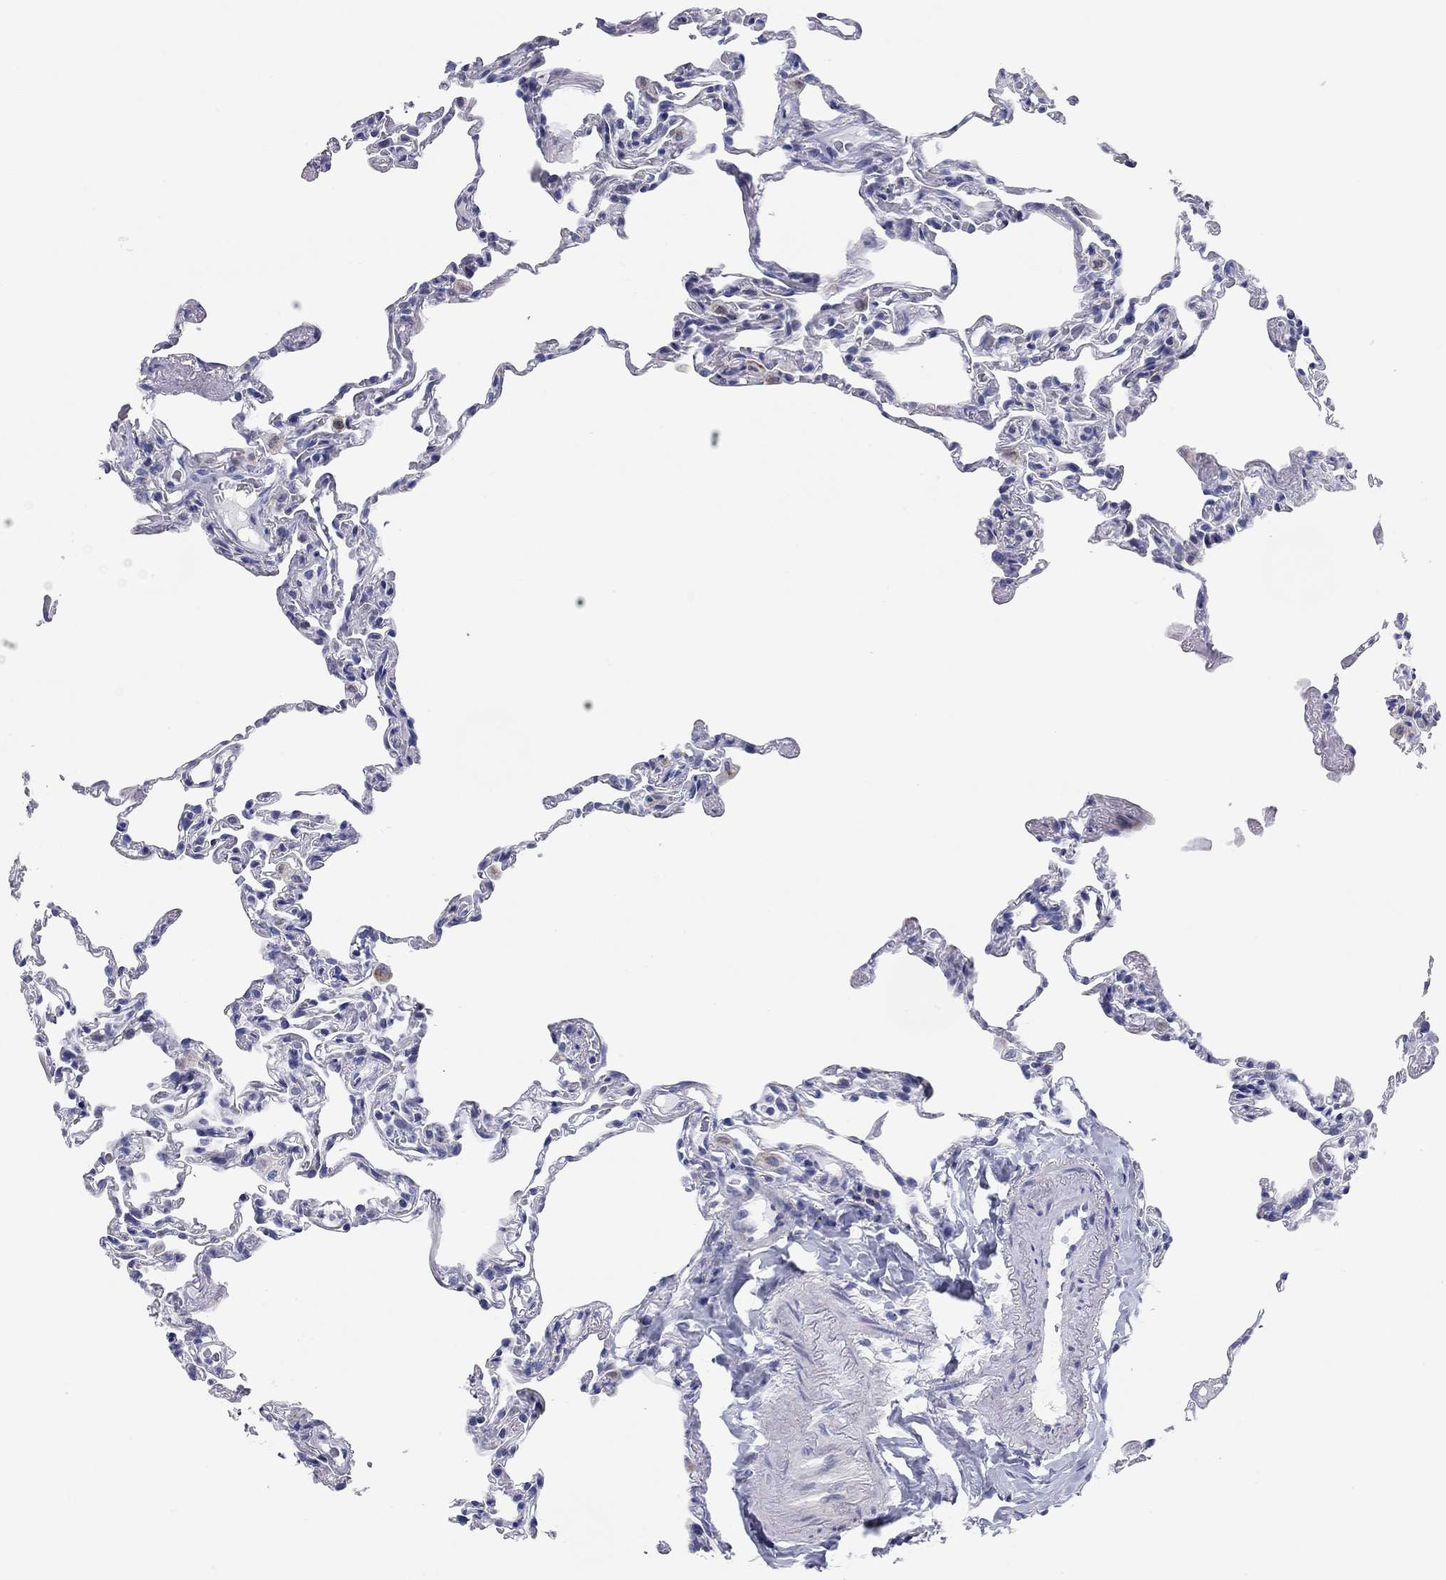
{"staining": {"intensity": "negative", "quantity": "none", "location": "none"}, "tissue": "lung", "cell_type": "Alveolar cells", "image_type": "normal", "snomed": [{"axis": "morphology", "description": "Normal tissue, NOS"}, {"axis": "topography", "description": "Lung"}], "caption": "IHC of benign lung reveals no positivity in alveolar cells.", "gene": "CHI3L2", "patient": {"sex": "female", "age": 57}}